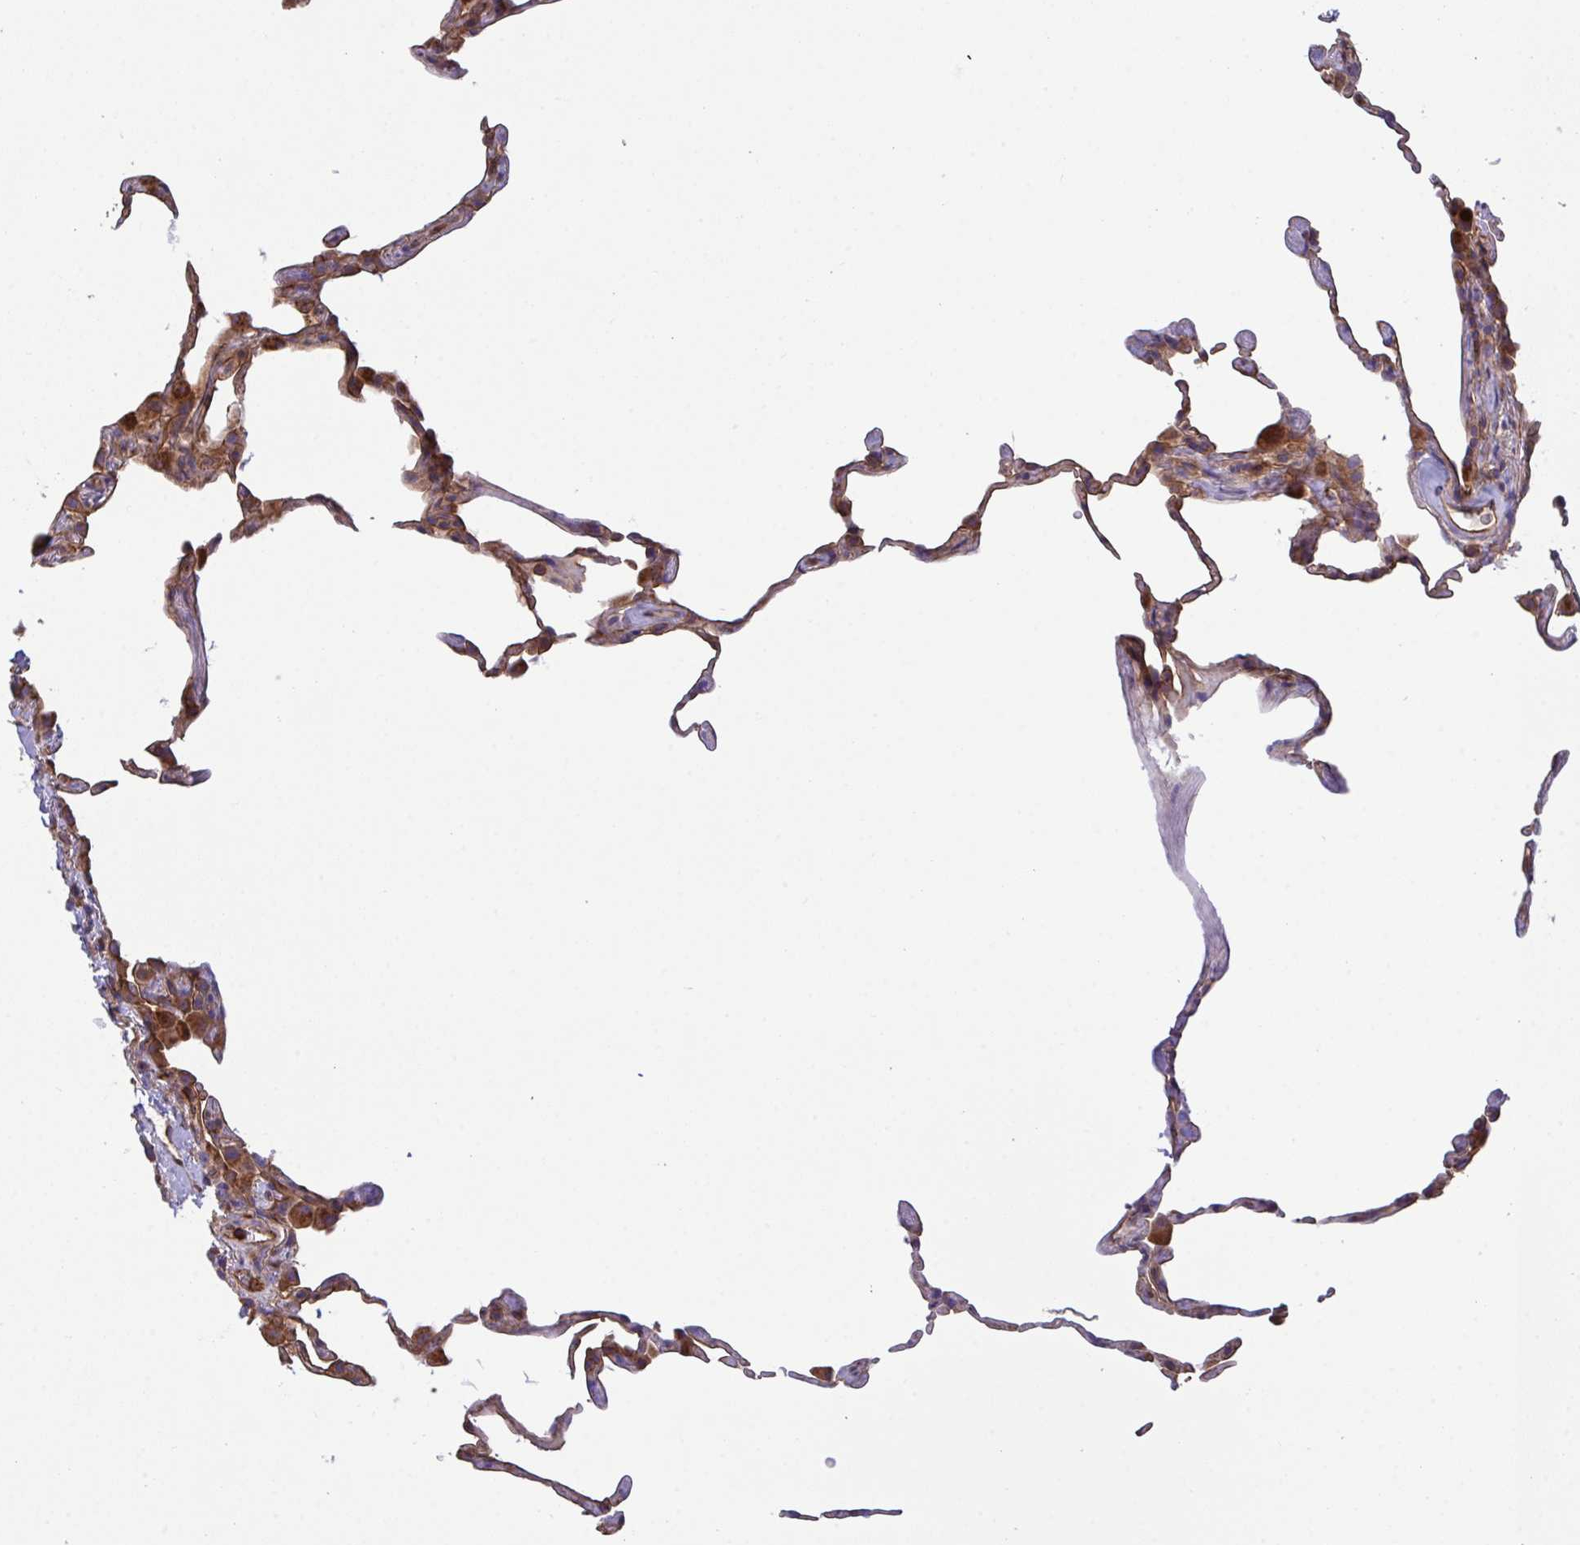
{"staining": {"intensity": "moderate", "quantity": ">75%", "location": "cytoplasmic/membranous"}, "tissue": "lung", "cell_type": "Alveolar cells", "image_type": "normal", "snomed": [{"axis": "morphology", "description": "Normal tissue, NOS"}, {"axis": "topography", "description": "Lung"}], "caption": "This micrograph reveals benign lung stained with immunohistochemistry to label a protein in brown. The cytoplasmic/membranous of alveolar cells show moderate positivity for the protein. Nuclei are counter-stained blue.", "gene": "C4orf36", "patient": {"sex": "female", "age": 57}}